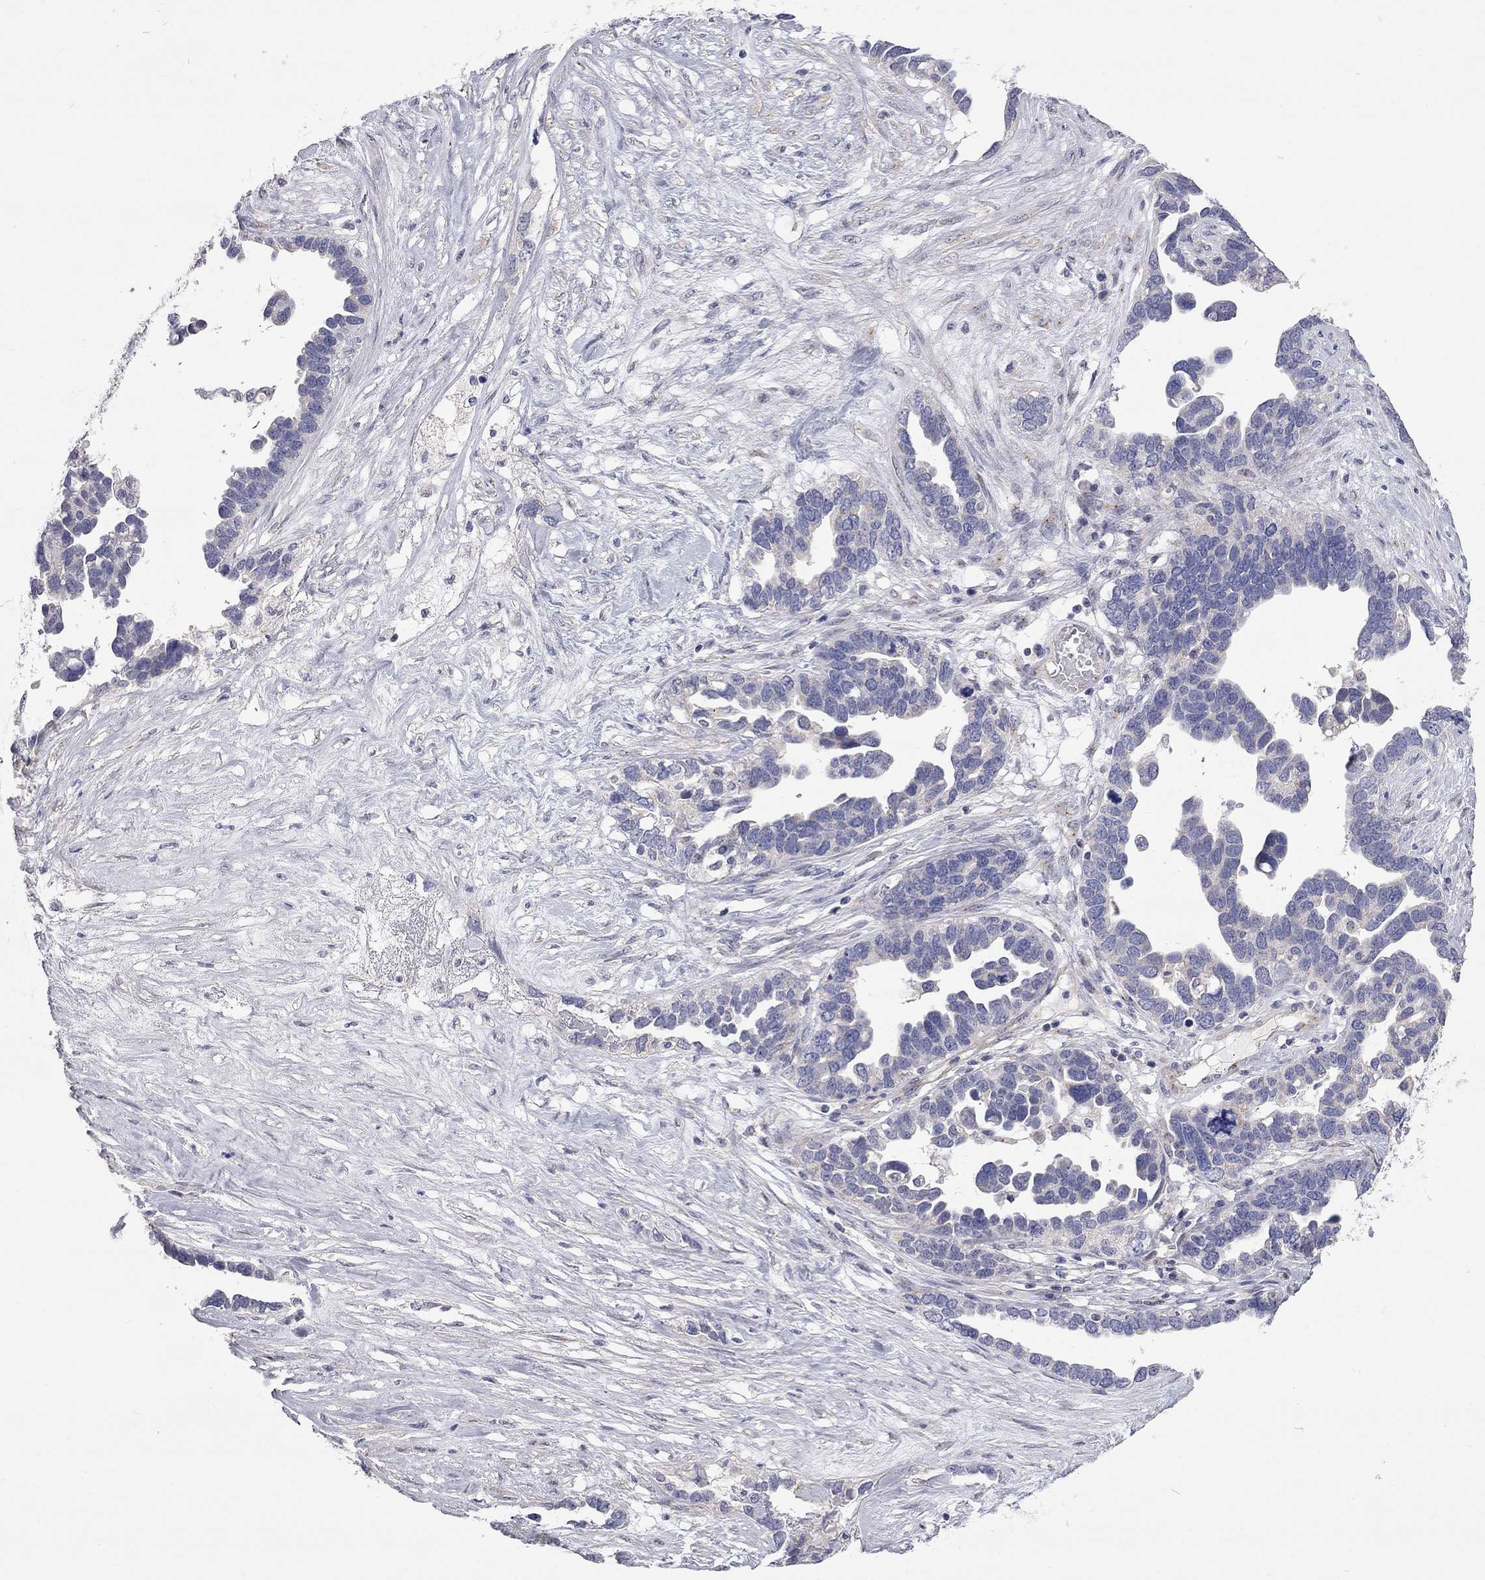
{"staining": {"intensity": "negative", "quantity": "none", "location": "none"}, "tissue": "ovarian cancer", "cell_type": "Tumor cells", "image_type": "cancer", "snomed": [{"axis": "morphology", "description": "Cystadenocarcinoma, serous, NOS"}, {"axis": "topography", "description": "Ovary"}], "caption": "Immunohistochemistry of human ovarian serous cystadenocarcinoma demonstrates no positivity in tumor cells. (DAB (3,3'-diaminobenzidine) IHC with hematoxylin counter stain).", "gene": "OPRK1", "patient": {"sex": "female", "age": 54}}